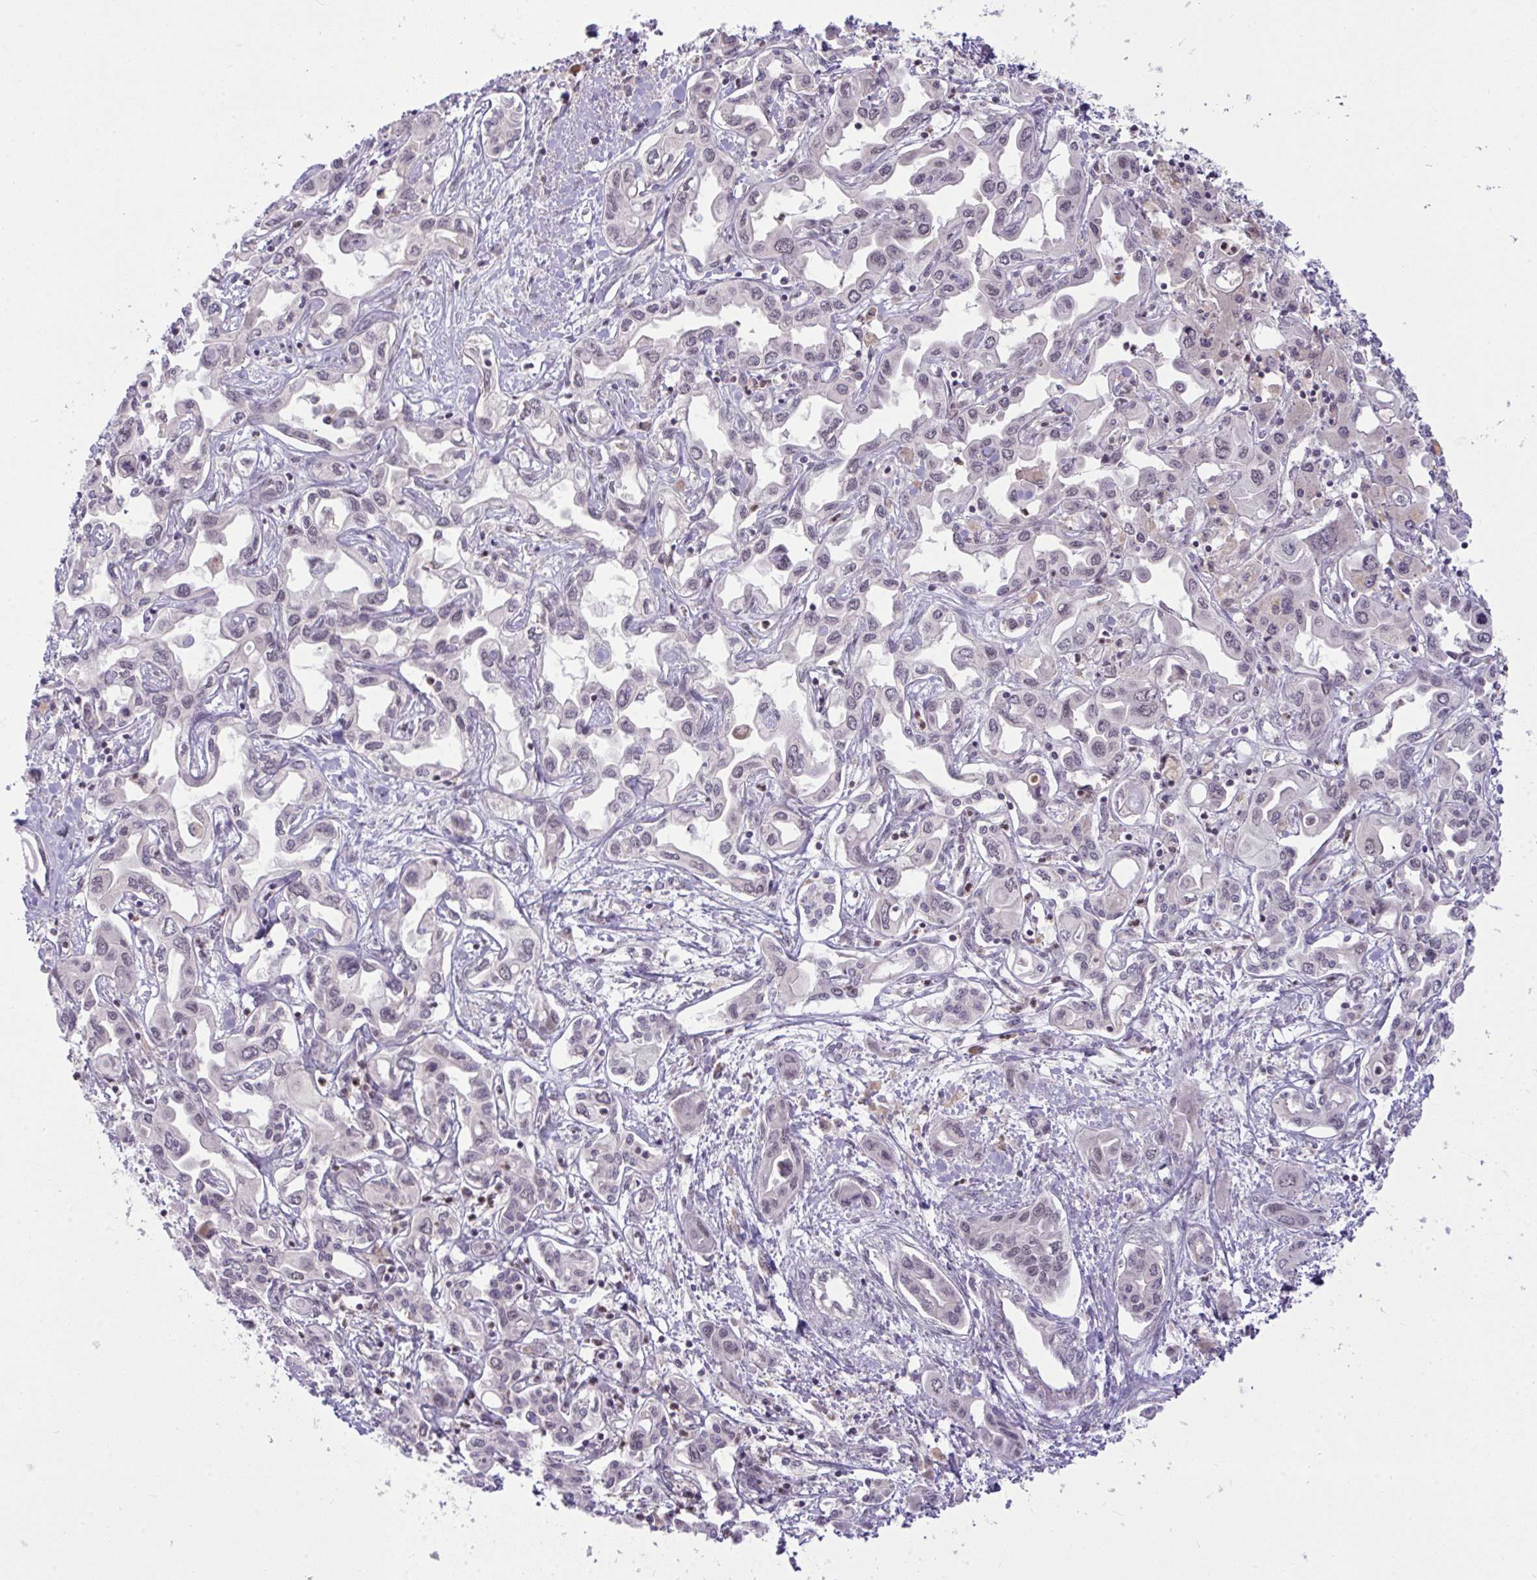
{"staining": {"intensity": "negative", "quantity": "none", "location": "none"}, "tissue": "liver cancer", "cell_type": "Tumor cells", "image_type": "cancer", "snomed": [{"axis": "morphology", "description": "Cholangiocarcinoma"}, {"axis": "topography", "description": "Liver"}], "caption": "This is a image of immunohistochemistry (IHC) staining of cholangiocarcinoma (liver), which shows no staining in tumor cells.", "gene": "KLF2", "patient": {"sex": "female", "age": 64}}